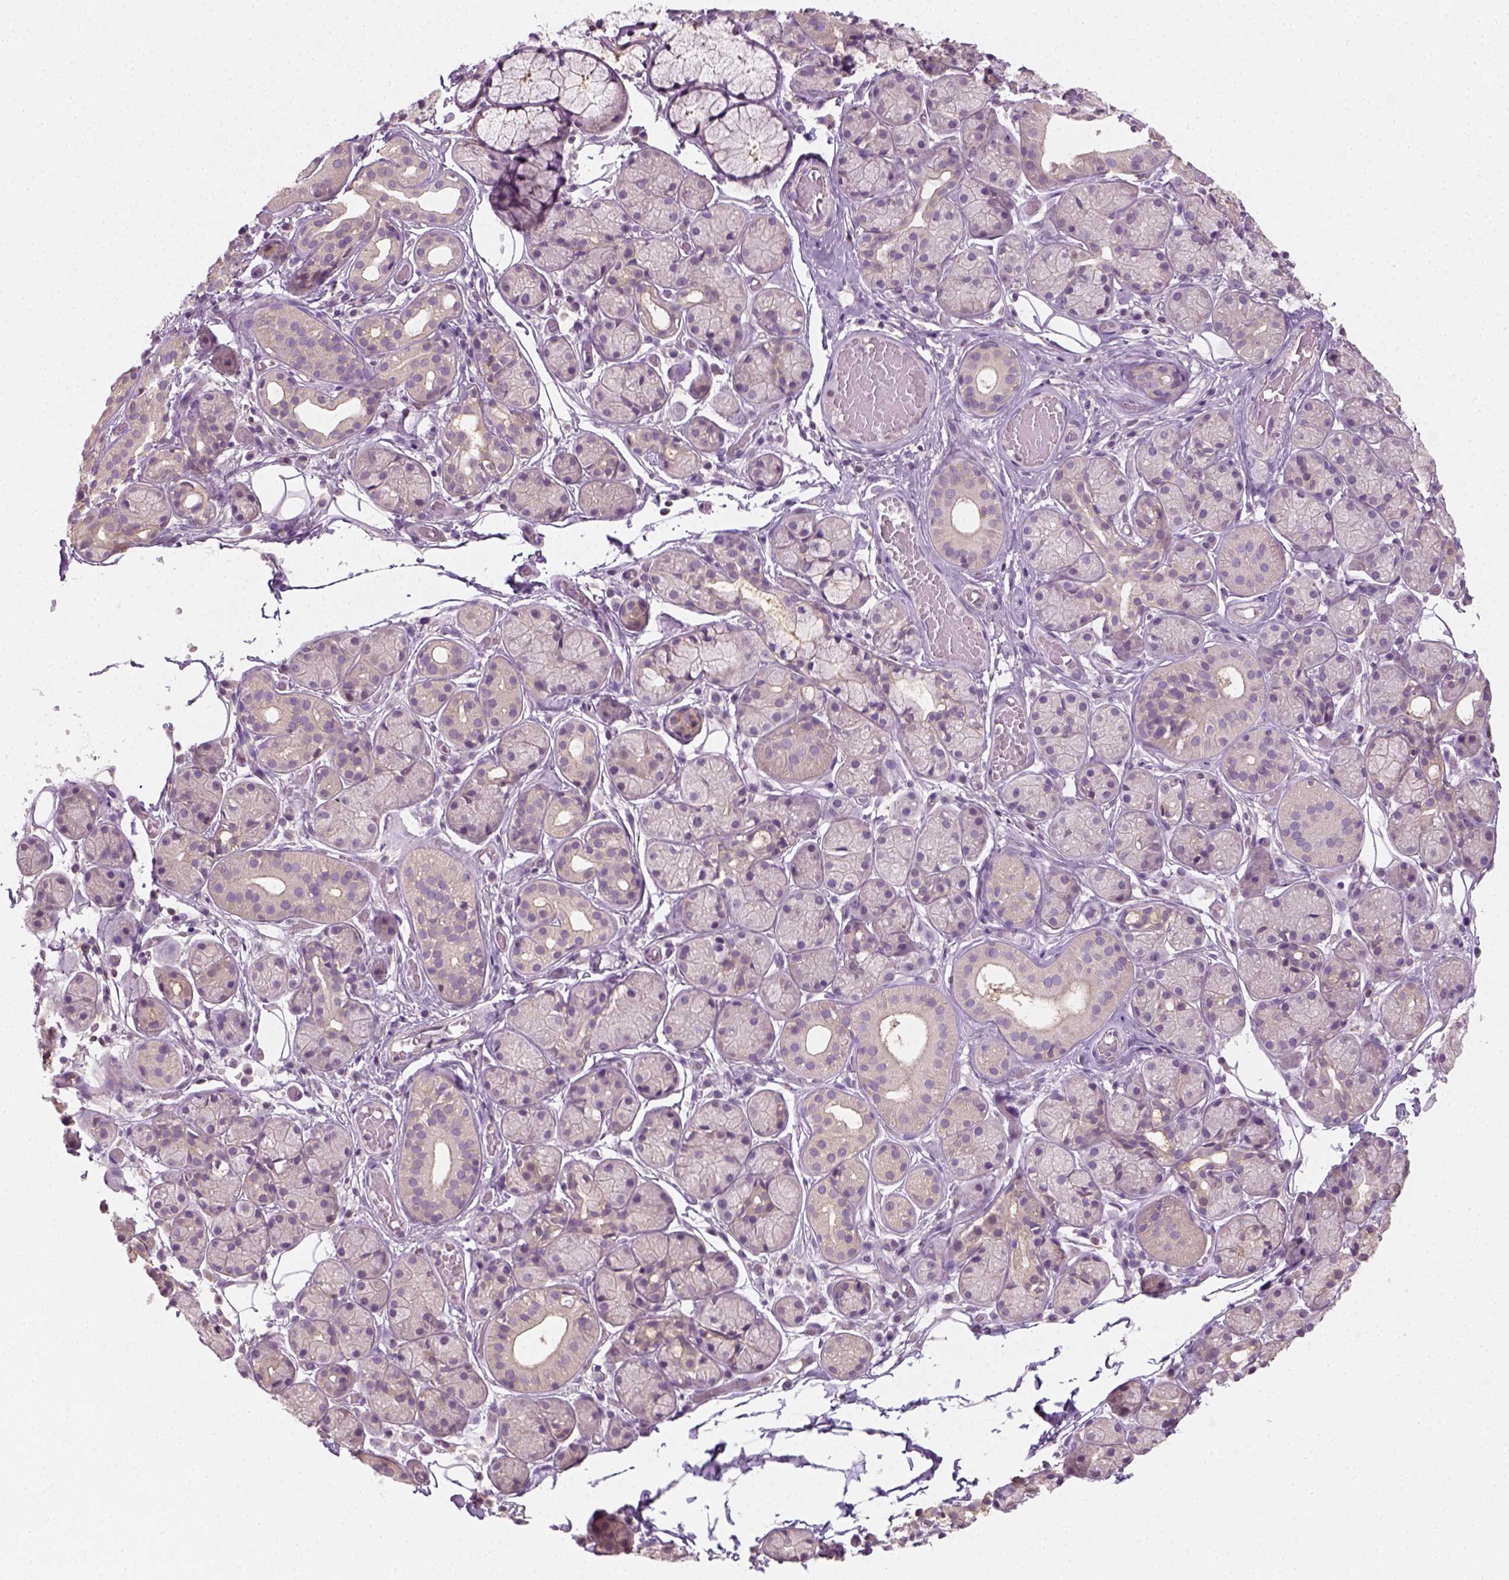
{"staining": {"intensity": "negative", "quantity": "none", "location": "none"}, "tissue": "salivary gland", "cell_type": "Glandular cells", "image_type": "normal", "snomed": [{"axis": "morphology", "description": "Normal tissue, NOS"}, {"axis": "topography", "description": "Salivary gland"}, {"axis": "topography", "description": "Peripheral nerve tissue"}], "caption": "Protein analysis of unremarkable salivary gland shows no significant positivity in glandular cells. The staining is performed using DAB (3,3'-diaminobenzidine) brown chromogen with nuclei counter-stained in using hematoxylin.", "gene": "EPHB1", "patient": {"sex": "male", "age": 71}}